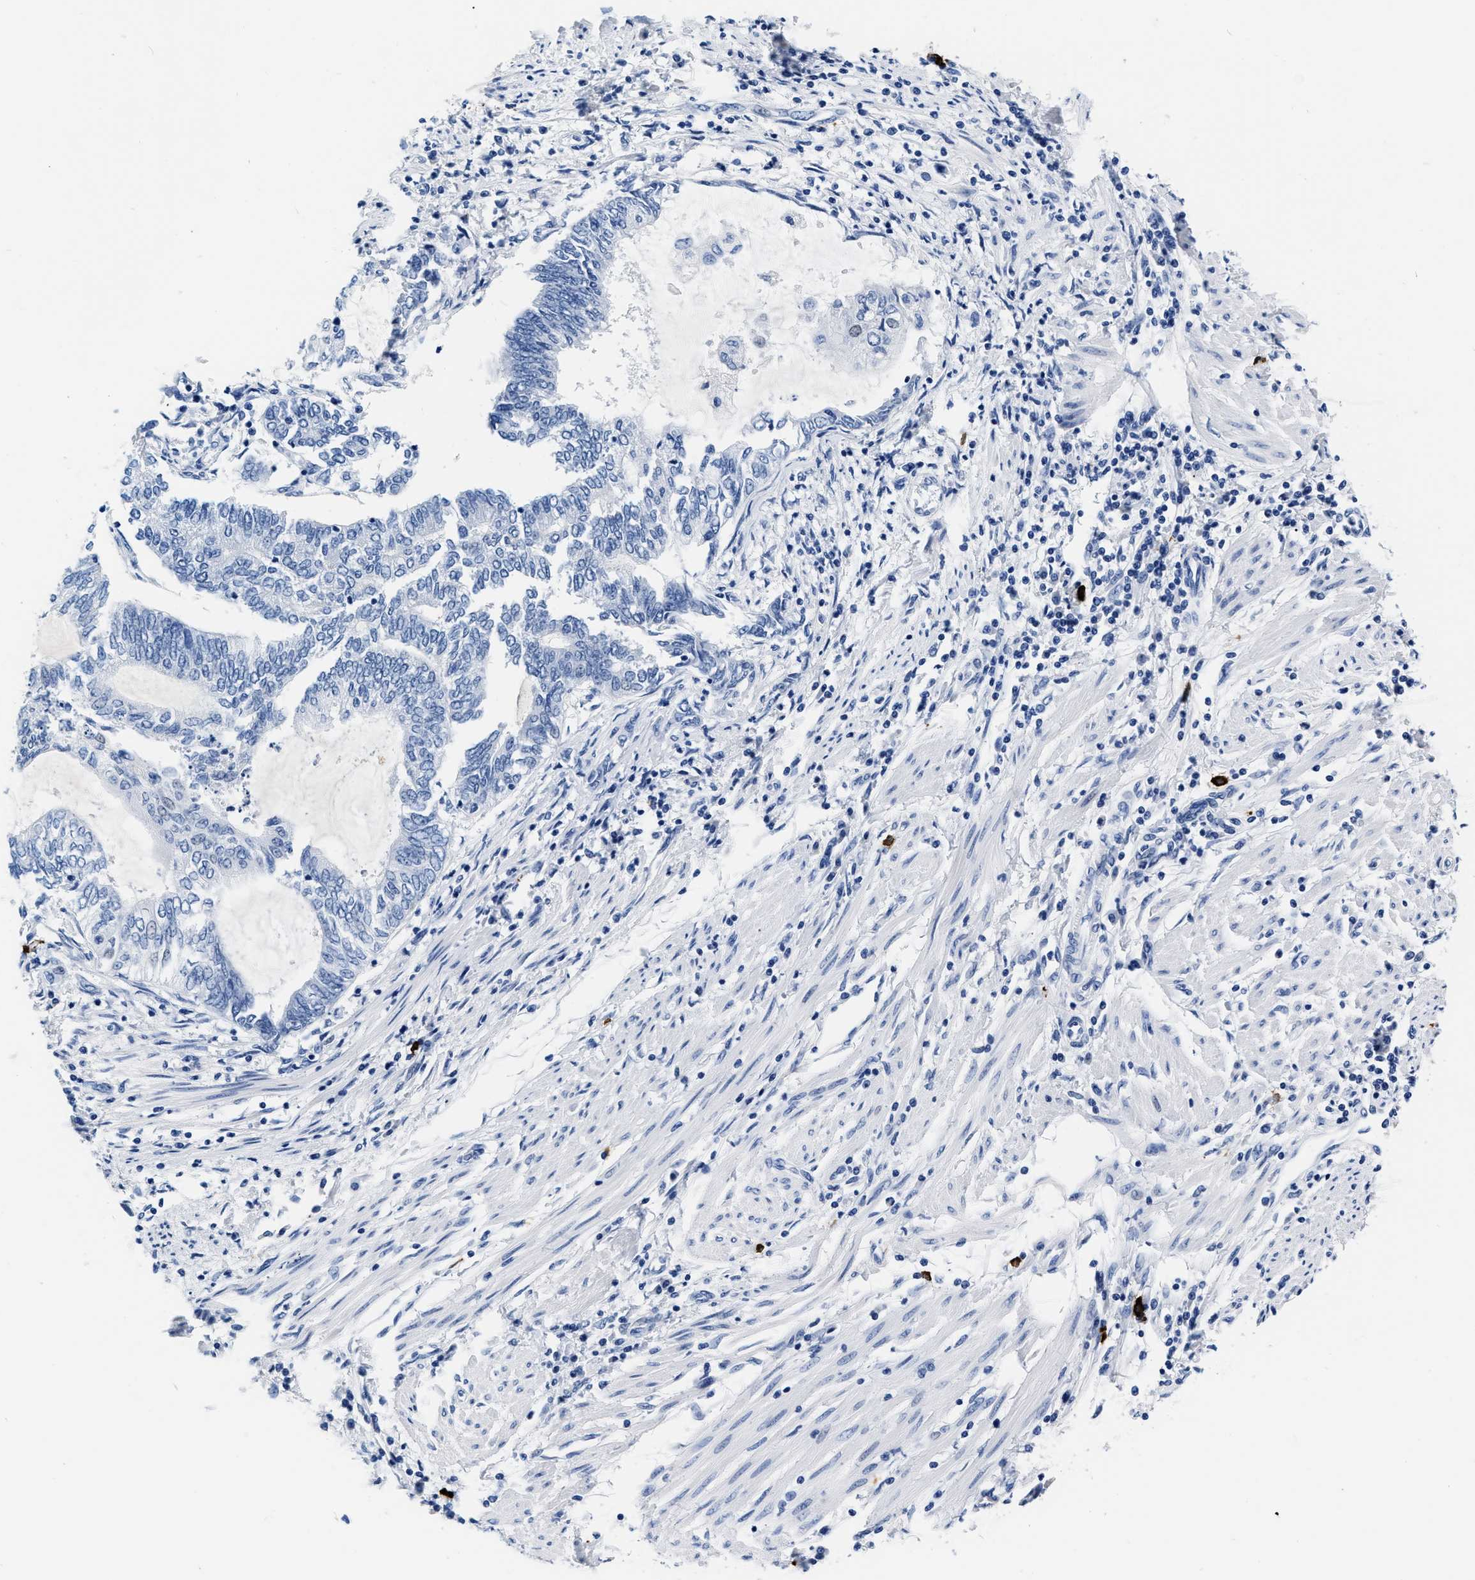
{"staining": {"intensity": "negative", "quantity": "none", "location": "none"}, "tissue": "endometrial cancer", "cell_type": "Tumor cells", "image_type": "cancer", "snomed": [{"axis": "morphology", "description": "Adenocarcinoma, NOS"}, {"axis": "topography", "description": "Uterus"}, {"axis": "topography", "description": "Endometrium"}], "caption": "There is no significant staining in tumor cells of adenocarcinoma (endometrial). (Brightfield microscopy of DAB immunohistochemistry at high magnification).", "gene": "CER1", "patient": {"sex": "female", "age": 70}}